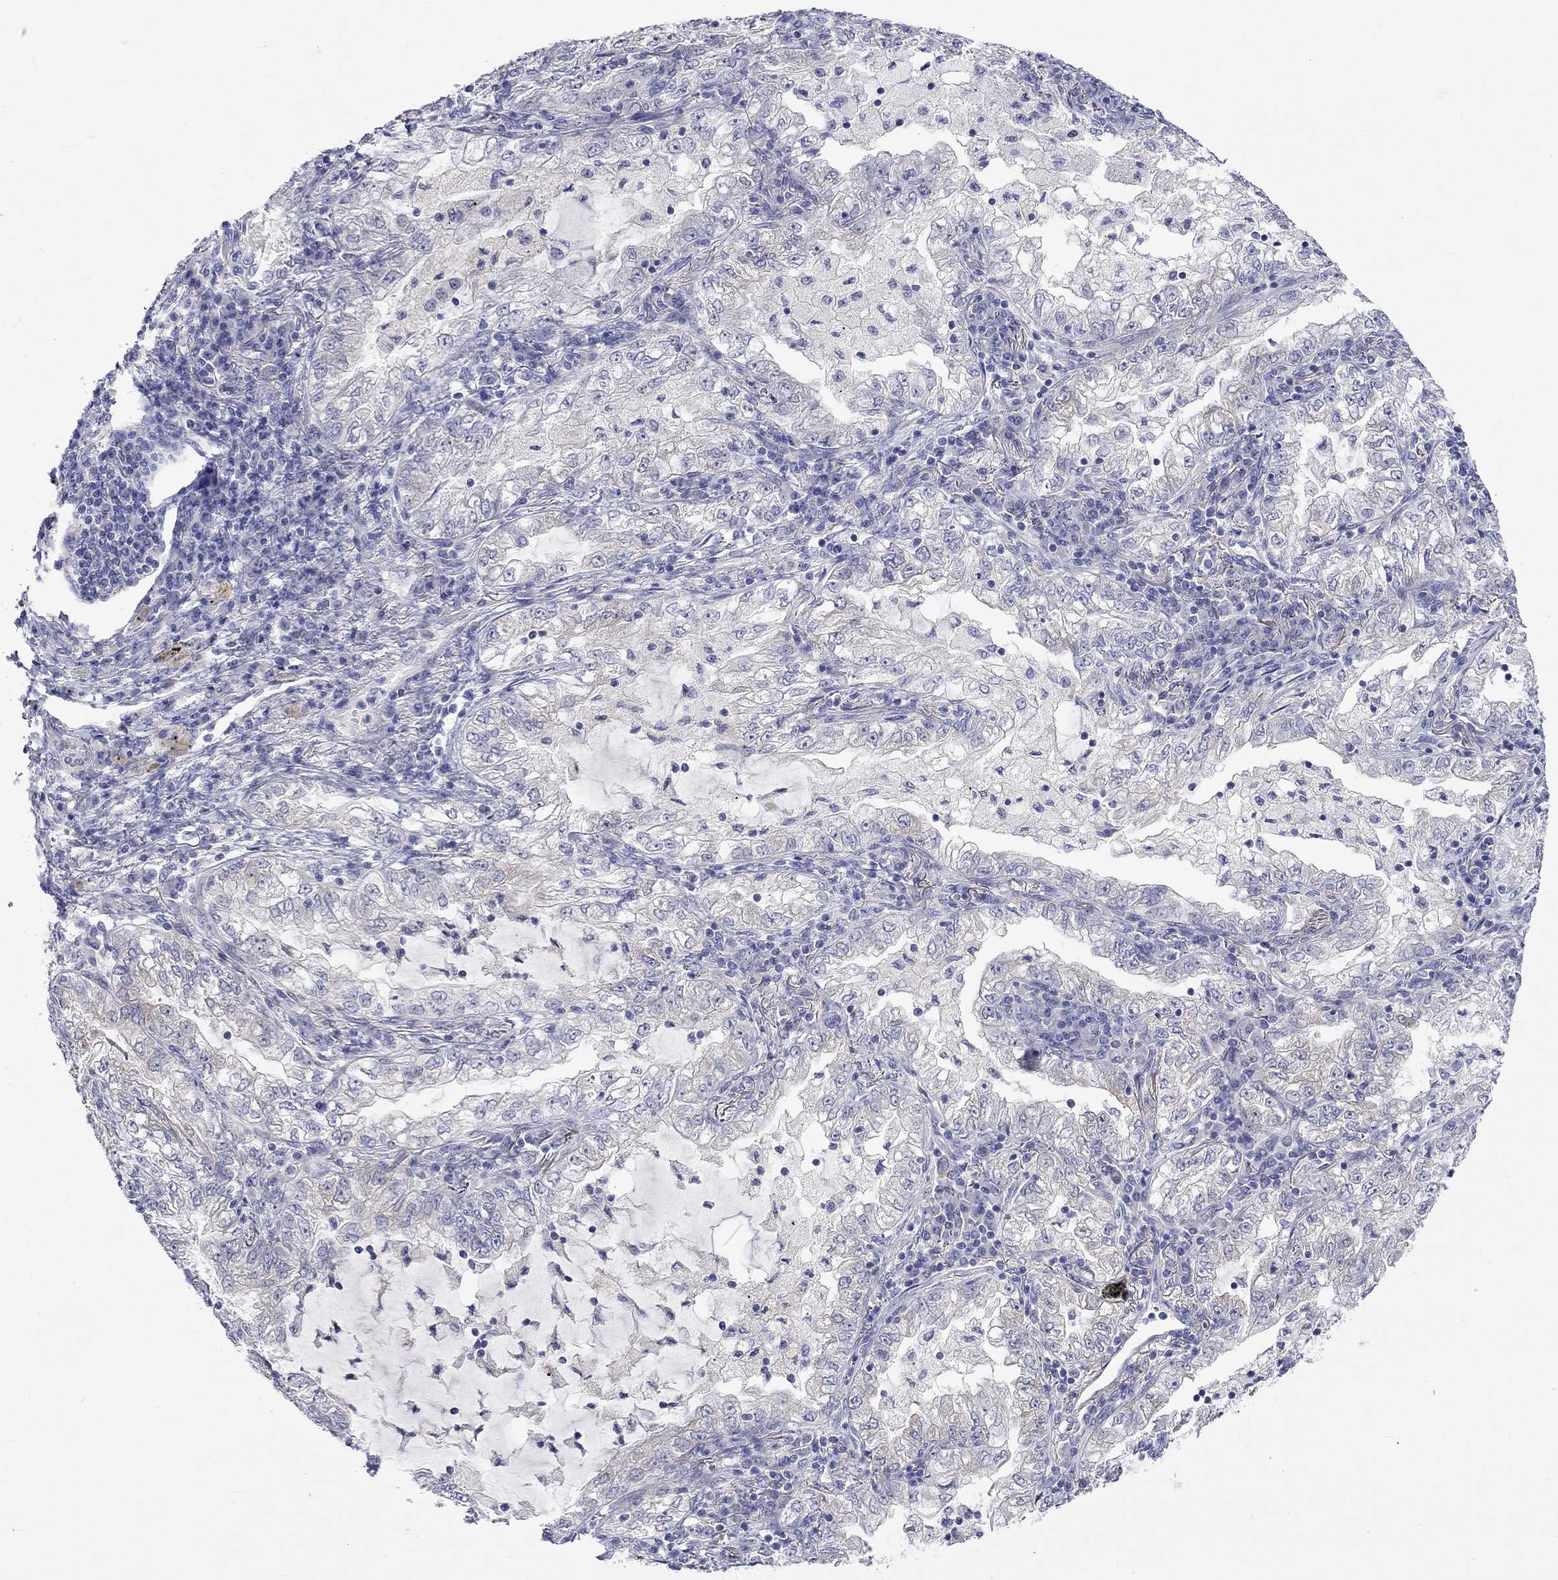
{"staining": {"intensity": "negative", "quantity": "none", "location": "none"}, "tissue": "lung cancer", "cell_type": "Tumor cells", "image_type": "cancer", "snomed": [{"axis": "morphology", "description": "Adenocarcinoma, NOS"}, {"axis": "topography", "description": "Lung"}], "caption": "Immunohistochemistry (IHC) photomicrograph of neoplastic tissue: adenocarcinoma (lung) stained with DAB (3,3'-diaminobenzidine) exhibits no significant protein expression in tumor cells.", "gene": "CERS1", "patient": {"sex": "female", "age": 73}}